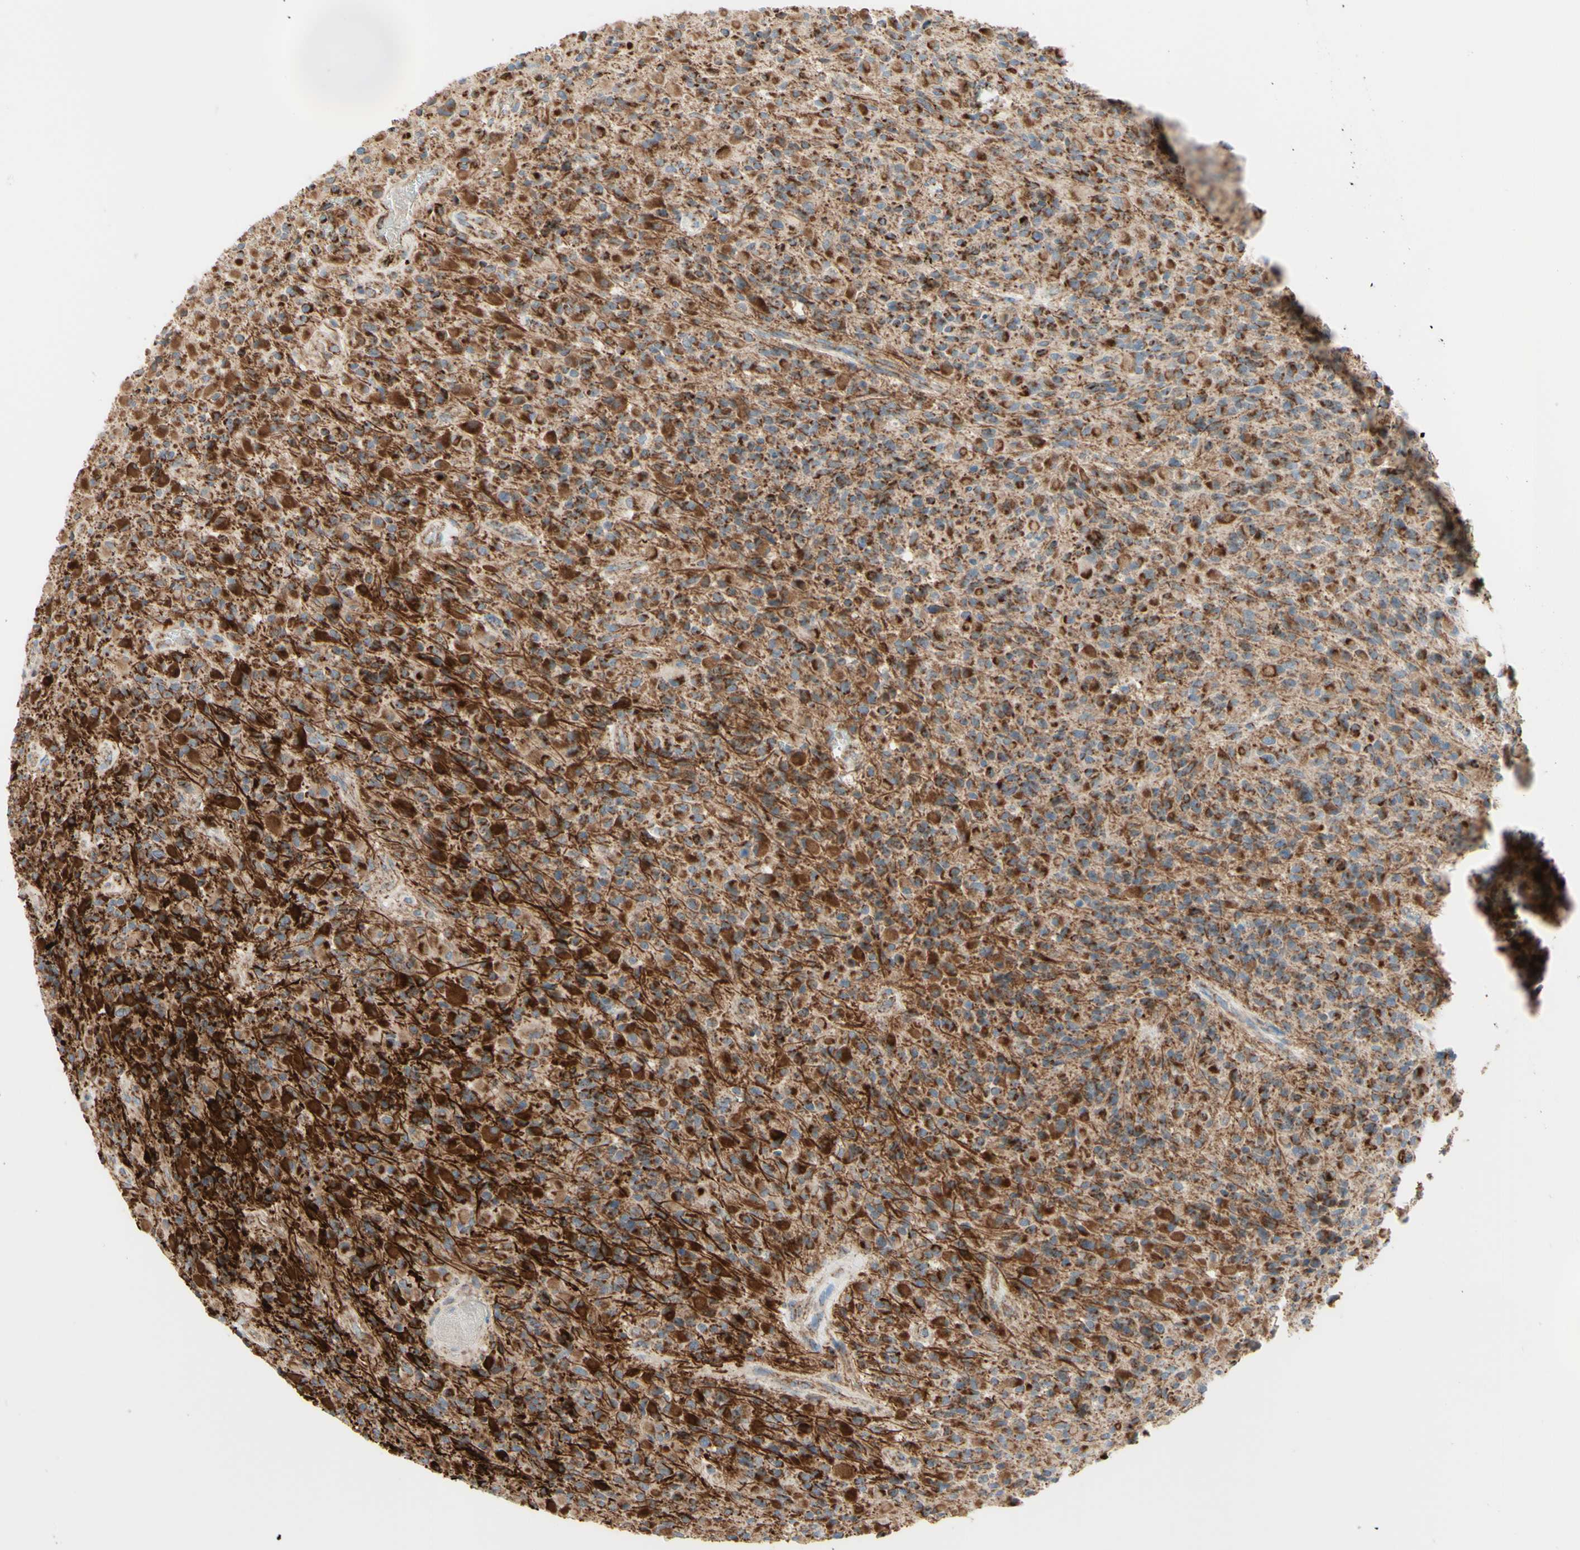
{"staining": {"intensity": "strong", "quantity": ">75%", "location": "cytoplasmic/membranous"}, "tissue": "glioma", "cell_type": "Tumor cells", "image_type": "cancer", "snomed": [{"axis": "morphology", "description": "Glioma, malignant, High grade"}, {"axis": "topography", "description": "Brain"}], "caption": "This image displays high-grade glioma (malignant) stained with IHC to label a protein in brown. The cytoplasmic/membranous of tumor cells show strong positivity for the protein. Nuclei are counter-stained blue.", "gene": "ARMC10", "patient": {"sex": "male", "age": 71}}